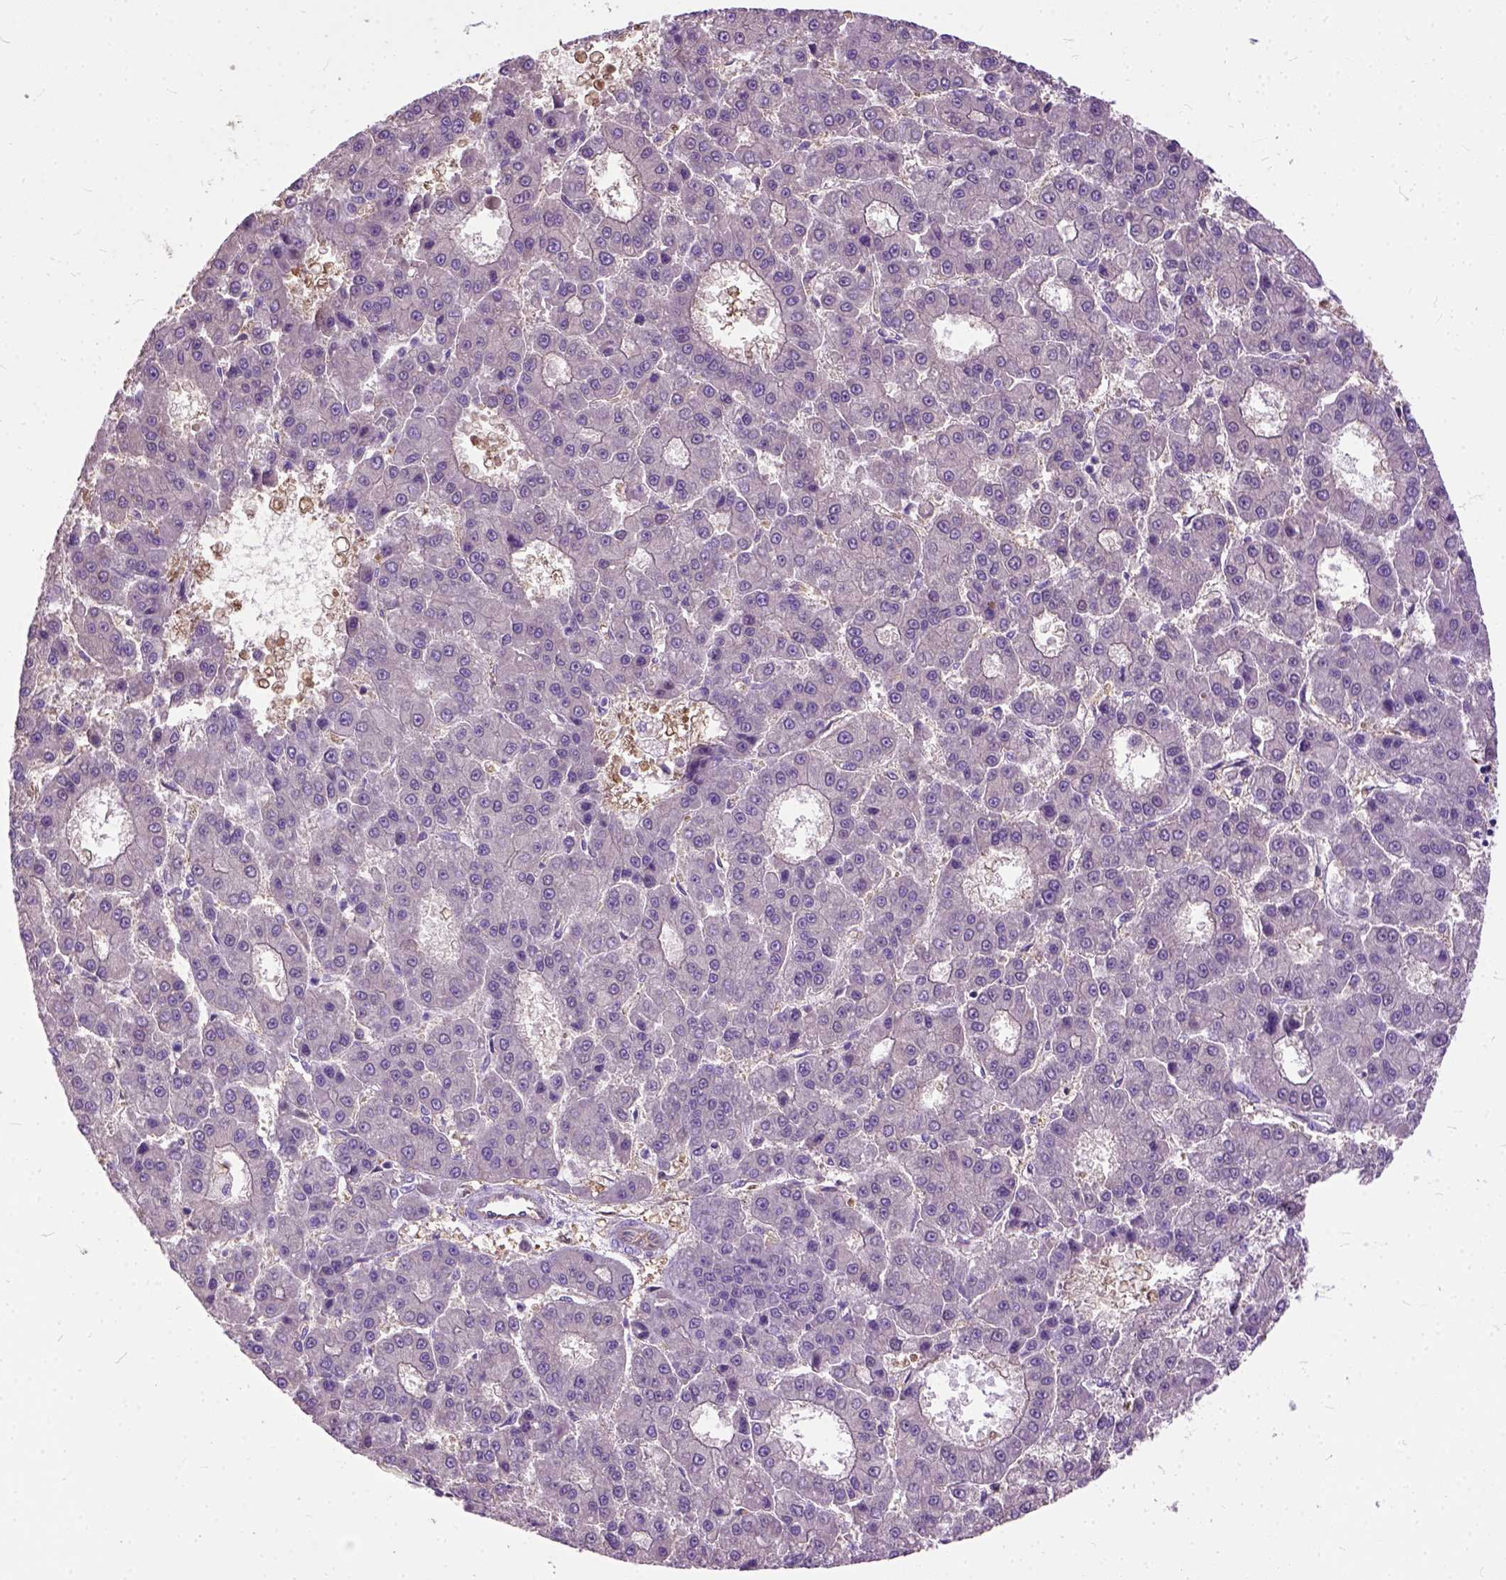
{"staining": {"intensity": "negative", "quantity": "none", "location": "none"}, "tissue": "liver cancer", "cell_type": "Tumor cells", "image_type": "cancer", "snomed": [{"axis": "morphology", "description": "Carcinoma, Hepatocellular, NOS"}, {"axis": "topography", "description": "Liver"}], "caption": "Immunohistochemistry (IHC) image of neoplastic tissue: liver cancer (hepatocellular carcinoma) stained with DAB reveals no significant protein staining in tumor cells.", "gene": "SEMA4F", "patient": {"sex": "male", "age": 70}}